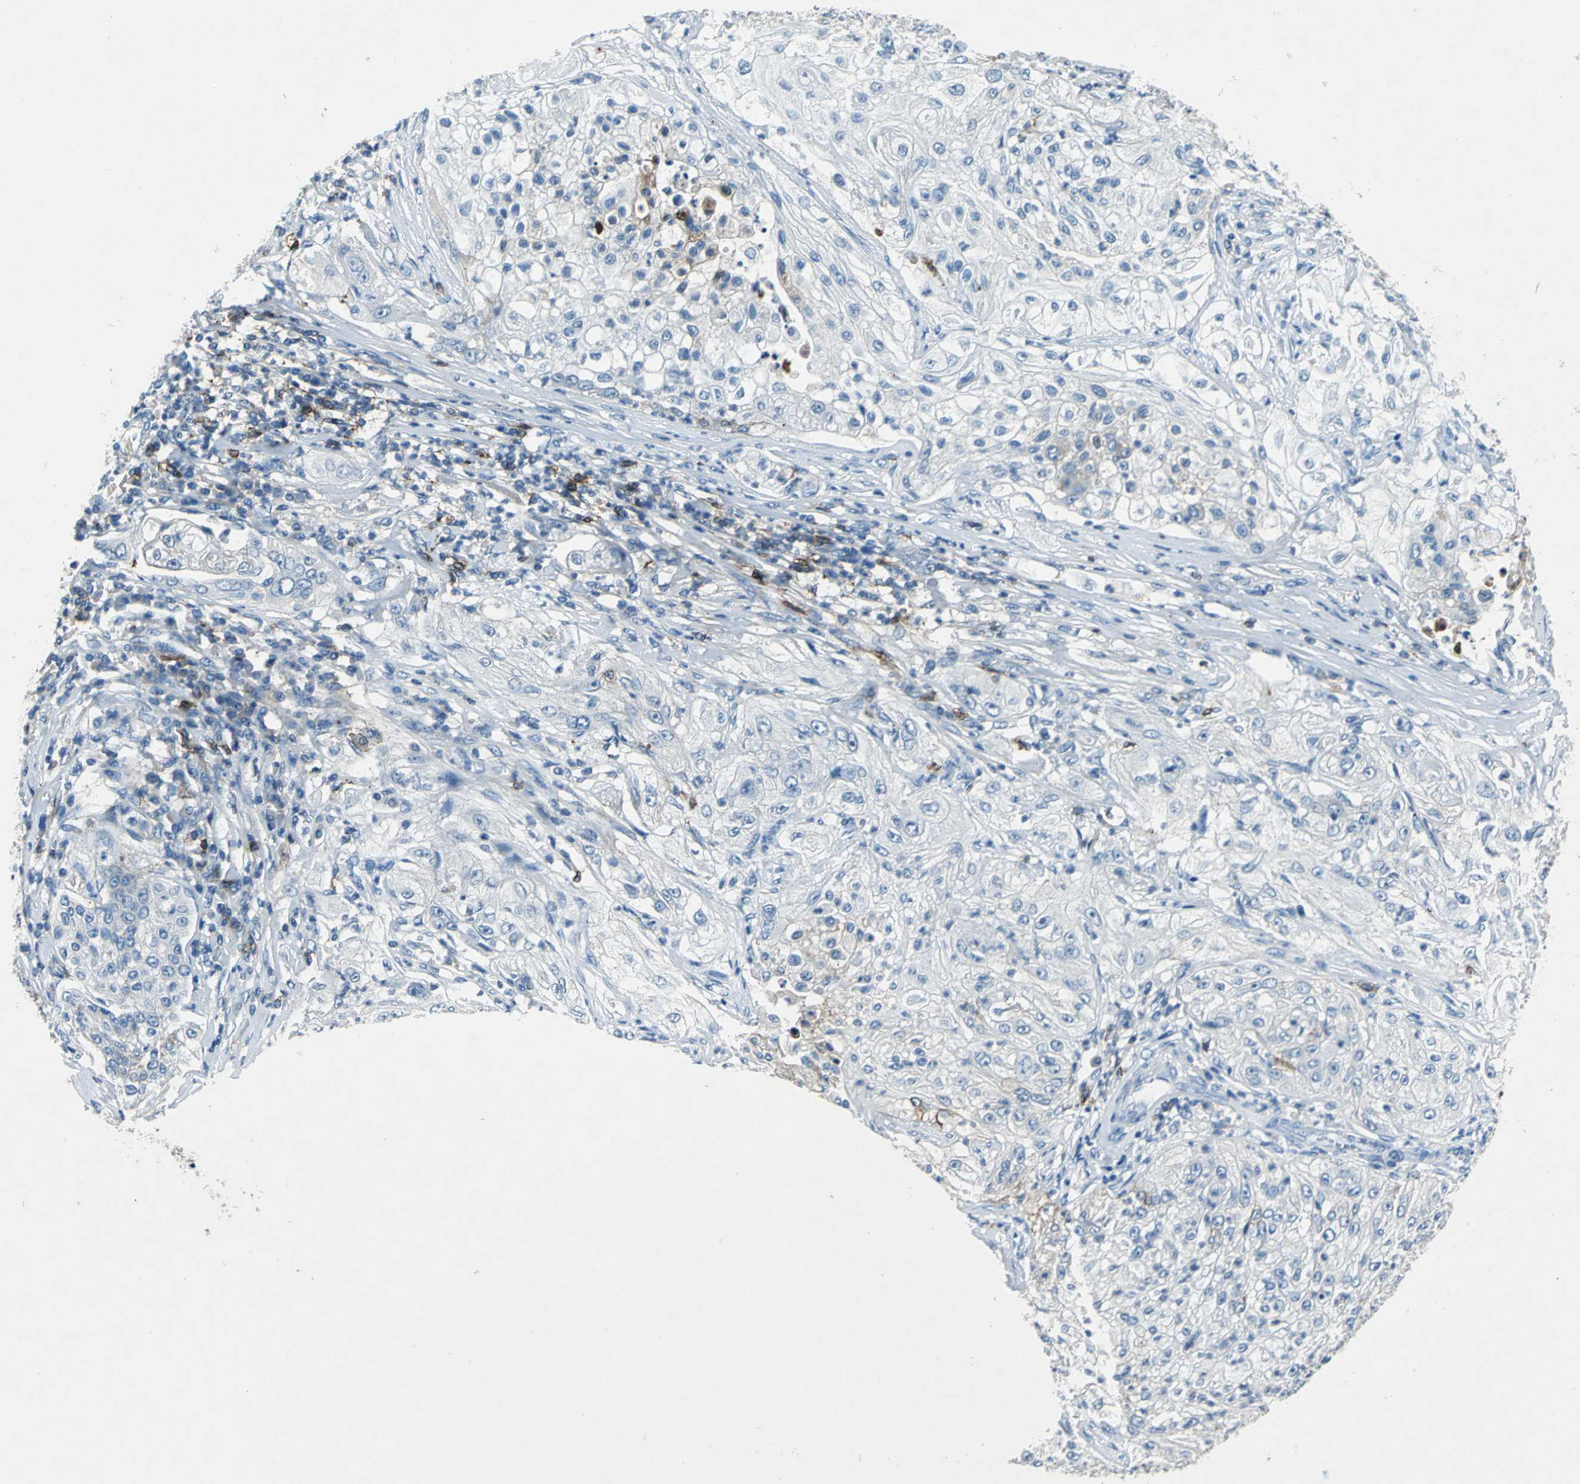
{"staining": {"intensity": "negative", "quantity": "none", "location": "none"}, "tissue": "lung cancer", "cell_type": "Tumor cells", "image_type": "cancer", "snomed": [{"axis": "morphology", "description": "Inflammation, NOS"}, {"axis": "morphology", "description": "Squamous cell carcinoma, NOS"}, {"axis": "topography", "description": "Lymph node"}, {"axis": "topography", "description": "Soft tissue"}, {"axis": "topography", "description": "Lung"}], "caption": "This is an IHC histopathology image of lung cancer (squamous cell carcinoma). There is no positivity in tumor cells.", "gene": "RPS13", "patient": {"sex": "male", "age": 66}}